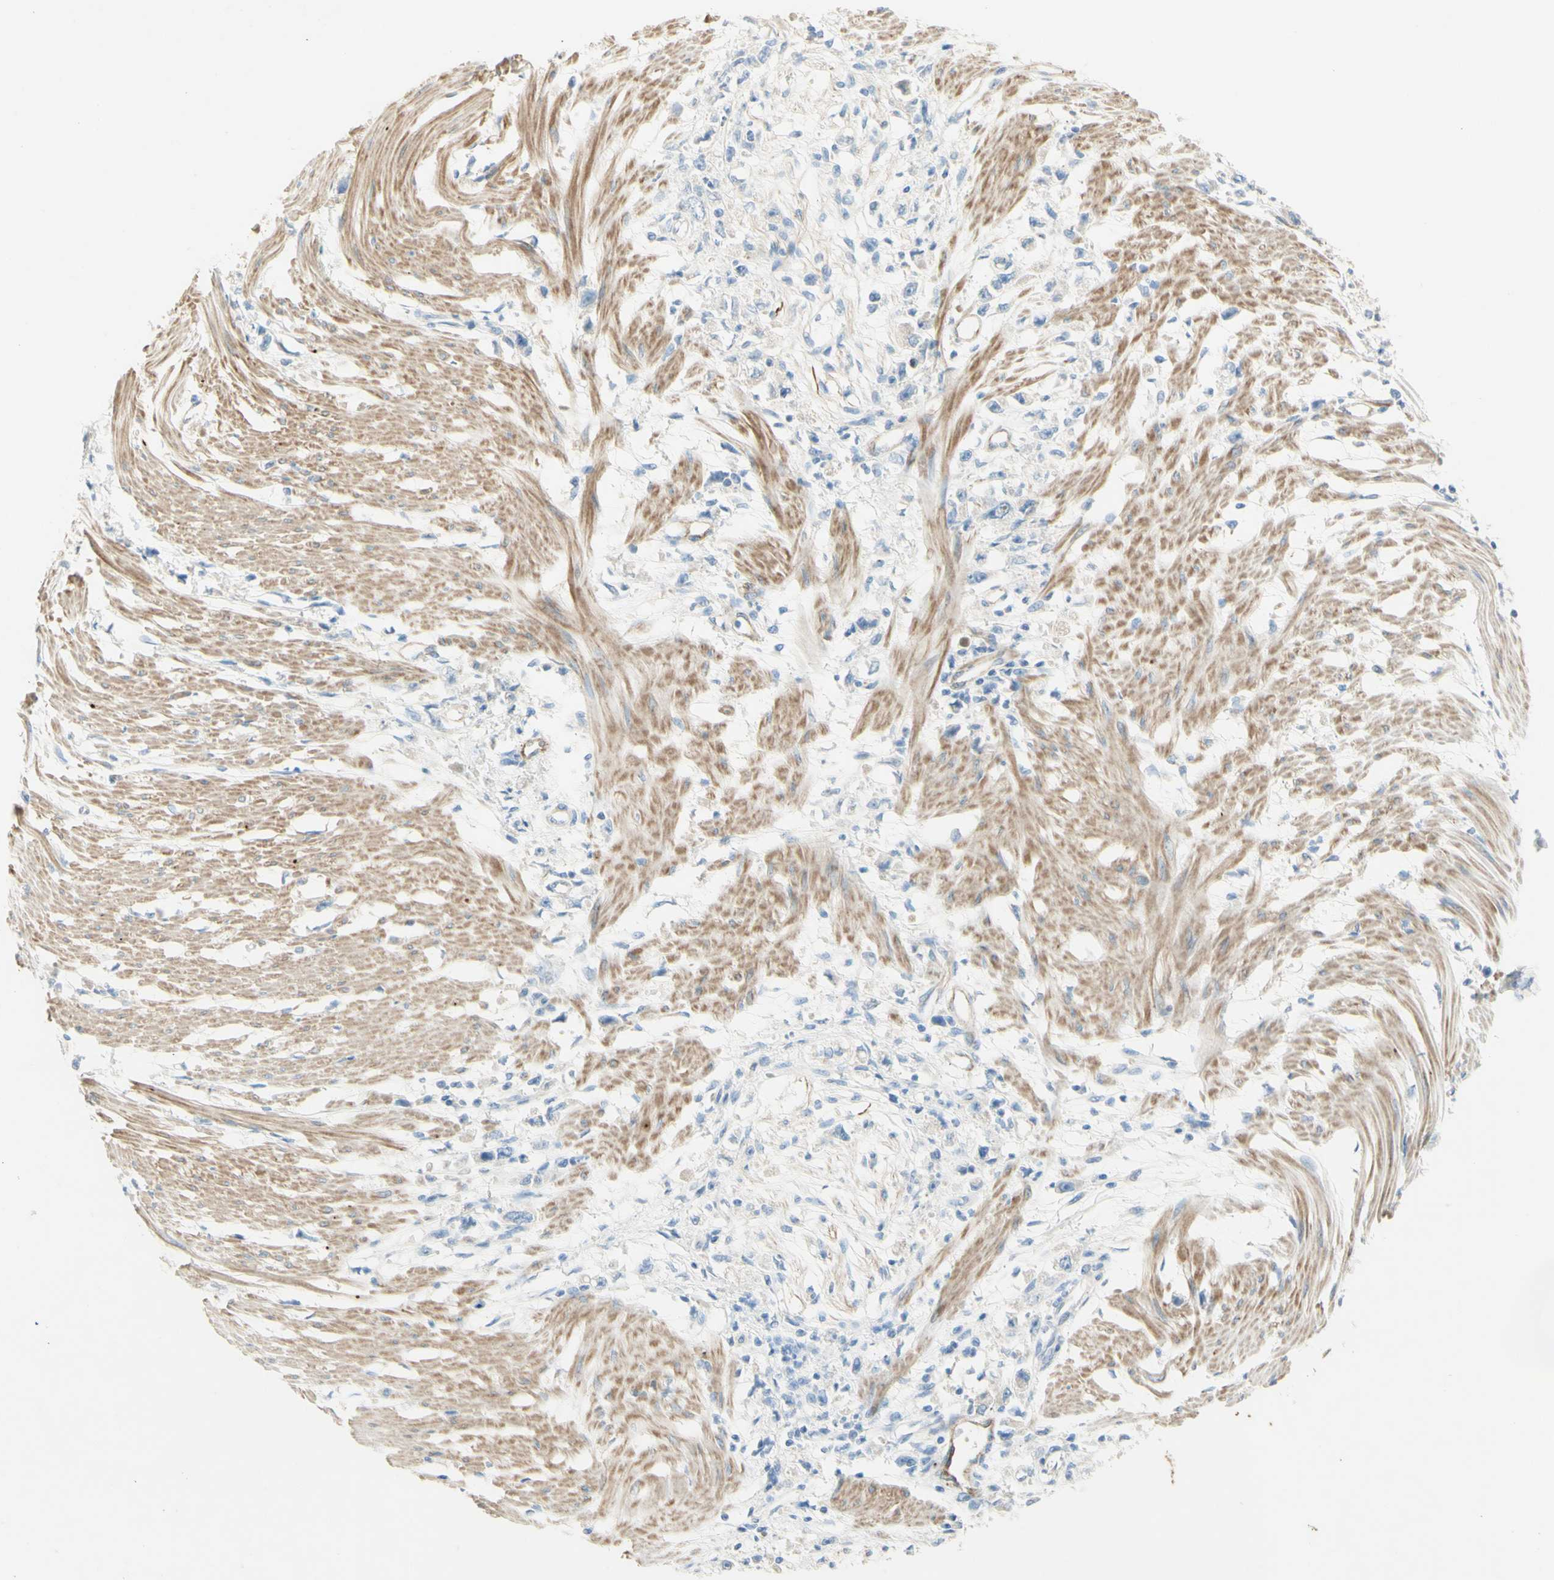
{"staining": {"intensity": "negative", "quantity": "none", "location": "none"}, "tissue": "stomach cancer", "cell_type": "Tumor cells", "image_type": "cancer", "snomed": [{"axis": "morphology", "description": "Adenocarcinoma, NOS"}, {"axis": "topography", "description": "Stomach"}], "caption": "Immunohistochemistry histopathology image of neoplastic tissue: human adenocarcinoma (stomach) stained with DAB exhibits no significant protein staining in tumor cells.", "gene": "GAN", "patient": {"sex": "female", "age": 59}}